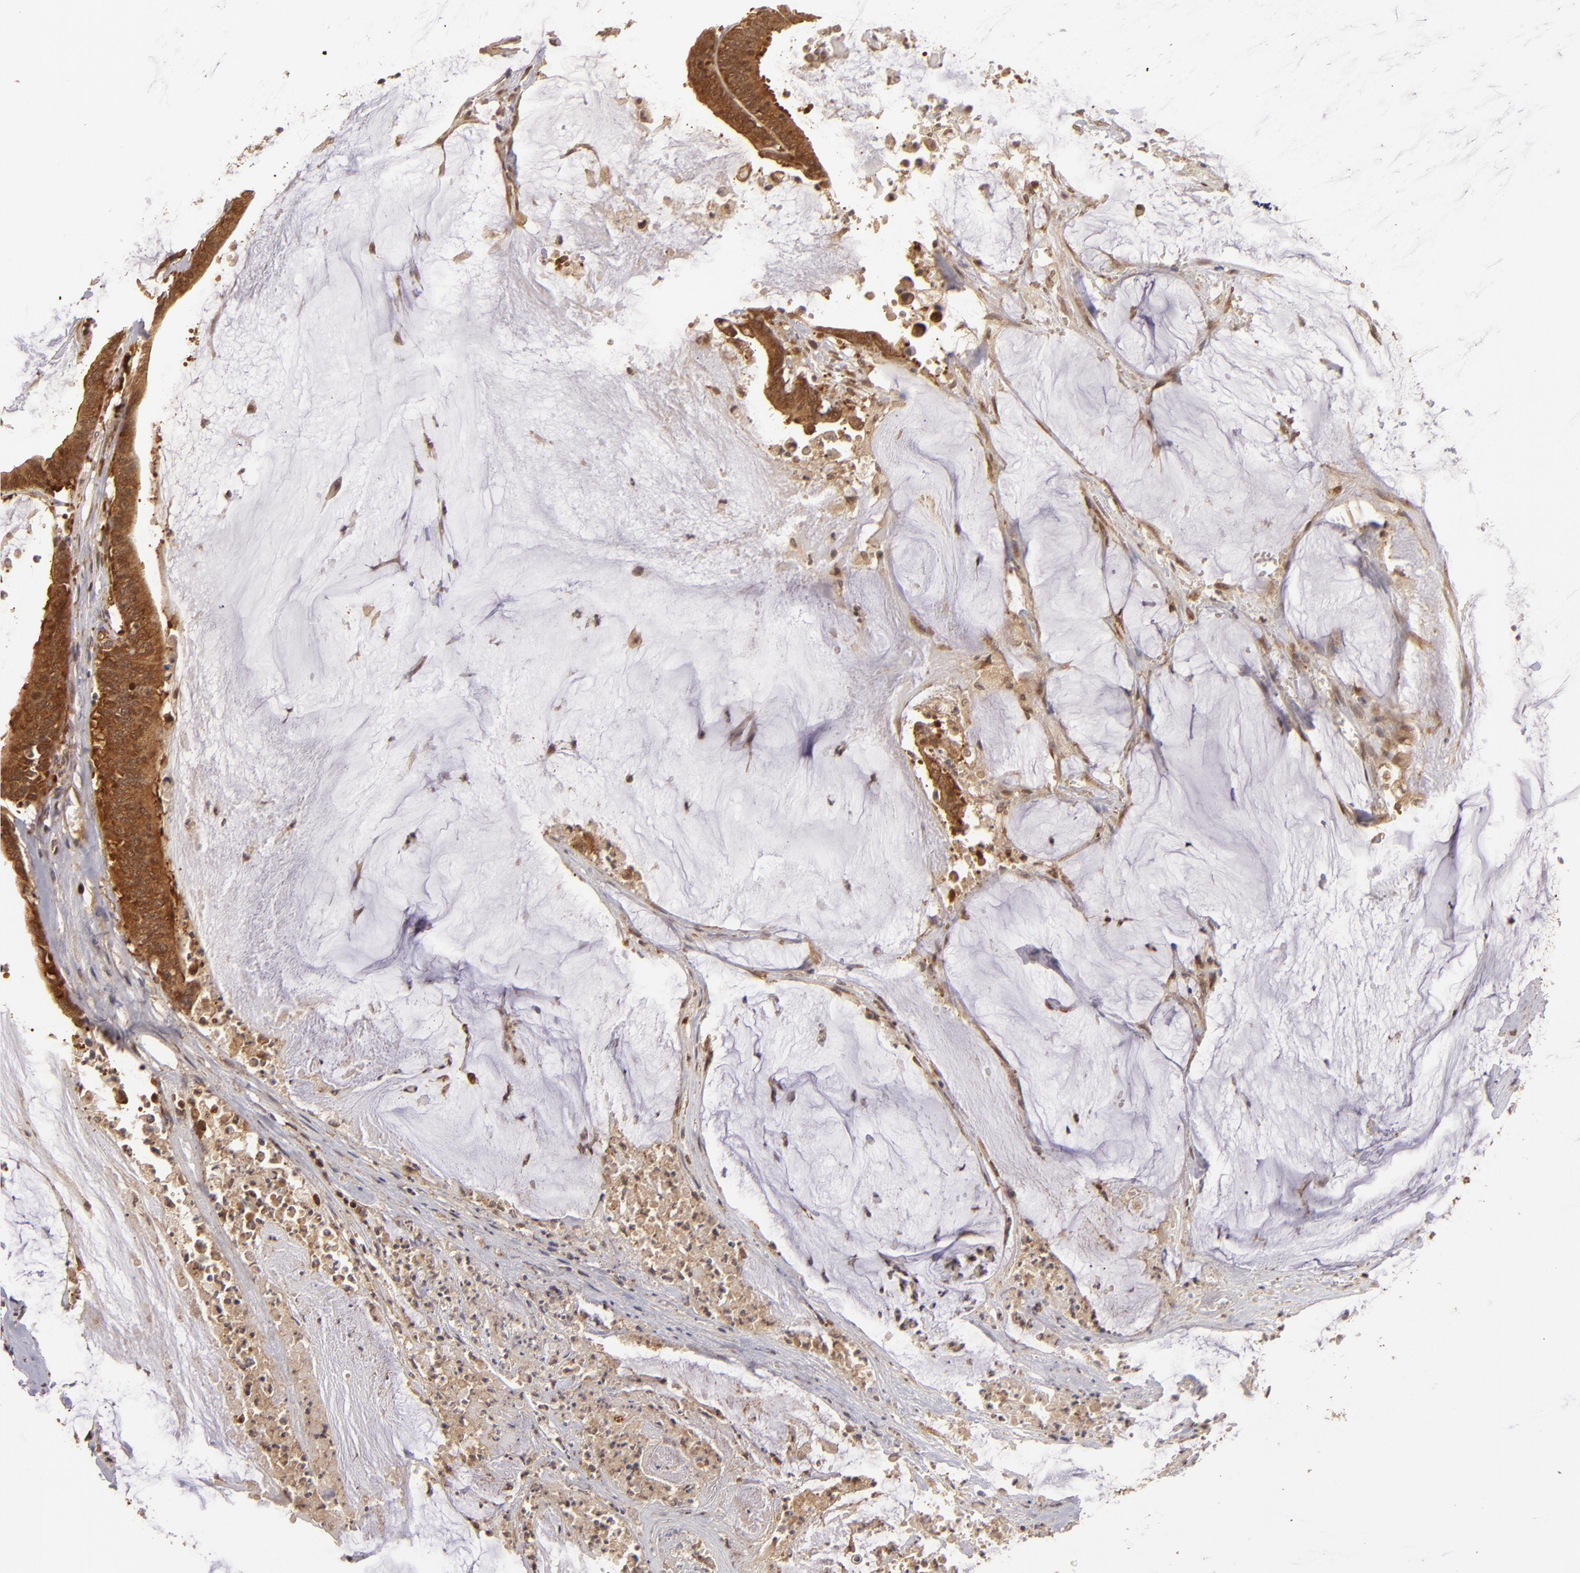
{"staining": {"intensity": "strong", "quantity": ">75%", "location": "cytoplasmic/membranous"}, "tissue": "colorectal cancer", "cell_type": "Tumor cells", "image_type": "cancer", "snomed": [{"axis": "morphology", "description": "Adenocarcinoma, NOS"}, {"axis": "topography", "description": "Rectum"}], "caption": "Immunohistochemistry (IHC) staining of colorectal adenocarcinoma, which displays high levels of strong cytoplasmic/membranous expression in approximately >75% of tumor cells indicating strong cytoplasmic/membranous protein staining. The staining was performed using DAB (brown) for protein detection and nuclei were counterstained in hematoxylin (blue).", "gene": "MAPK3", "patient": {"sex": "female", "age": 66}}